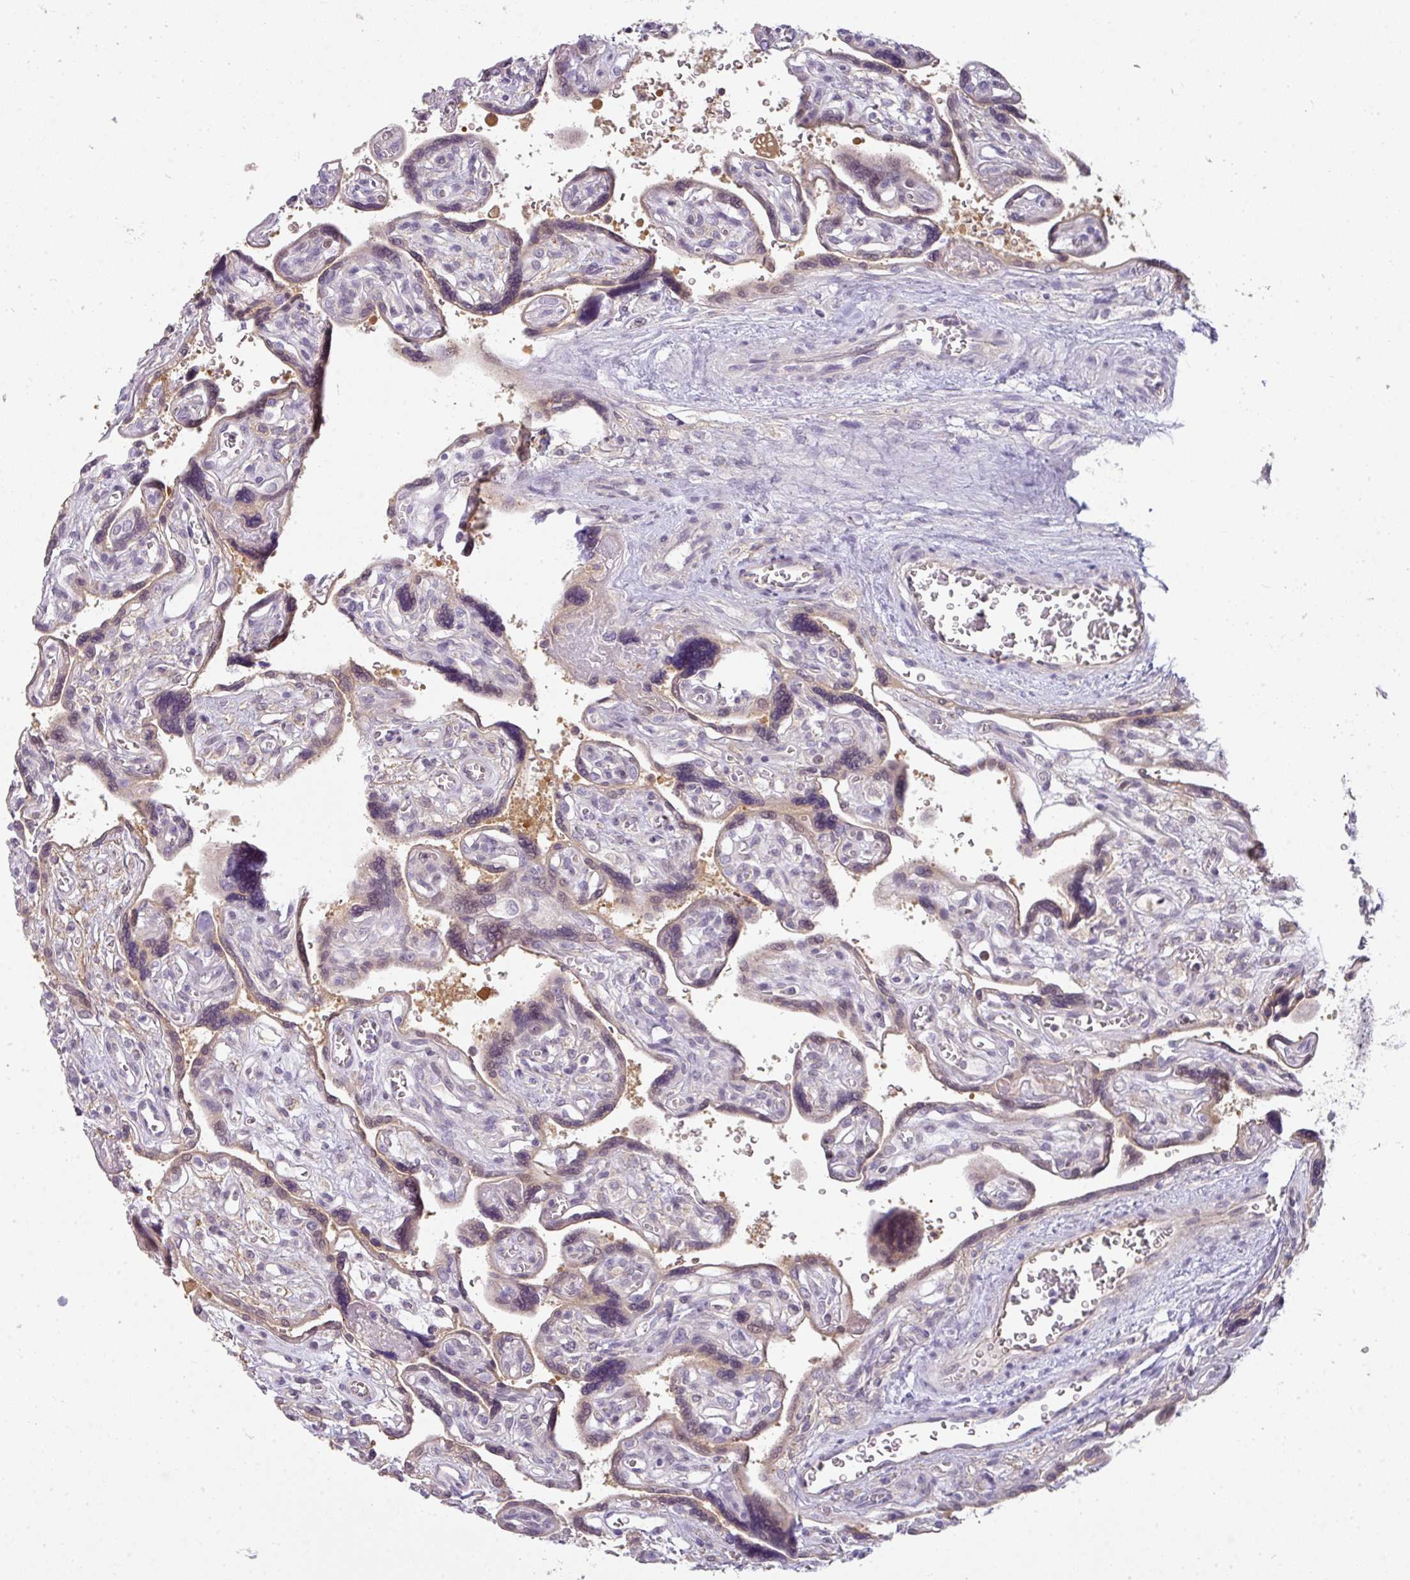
{"staining": {"intensity": "negative", "quantity": "none", "location": "none"}, "tissue": "placenta", "cell_type": "Decidual cells", "image_type": "normal", "snomed": [{"axis": "morphology", "description": "Normal tissue, NOS"}, {"axis": "topography", "description": "Placenta"}], "caption": "Immunohistochemistry image of normal placenta stained for a protein (brown), which reveals no positivity in decidual cells. (Brightfield microscopy of DAB (3,3'-diaminobenzidine) immunohistochemistry at high magnification).", "gene": "STAT5A", "patient": {"sex": "female", "age": 39}}